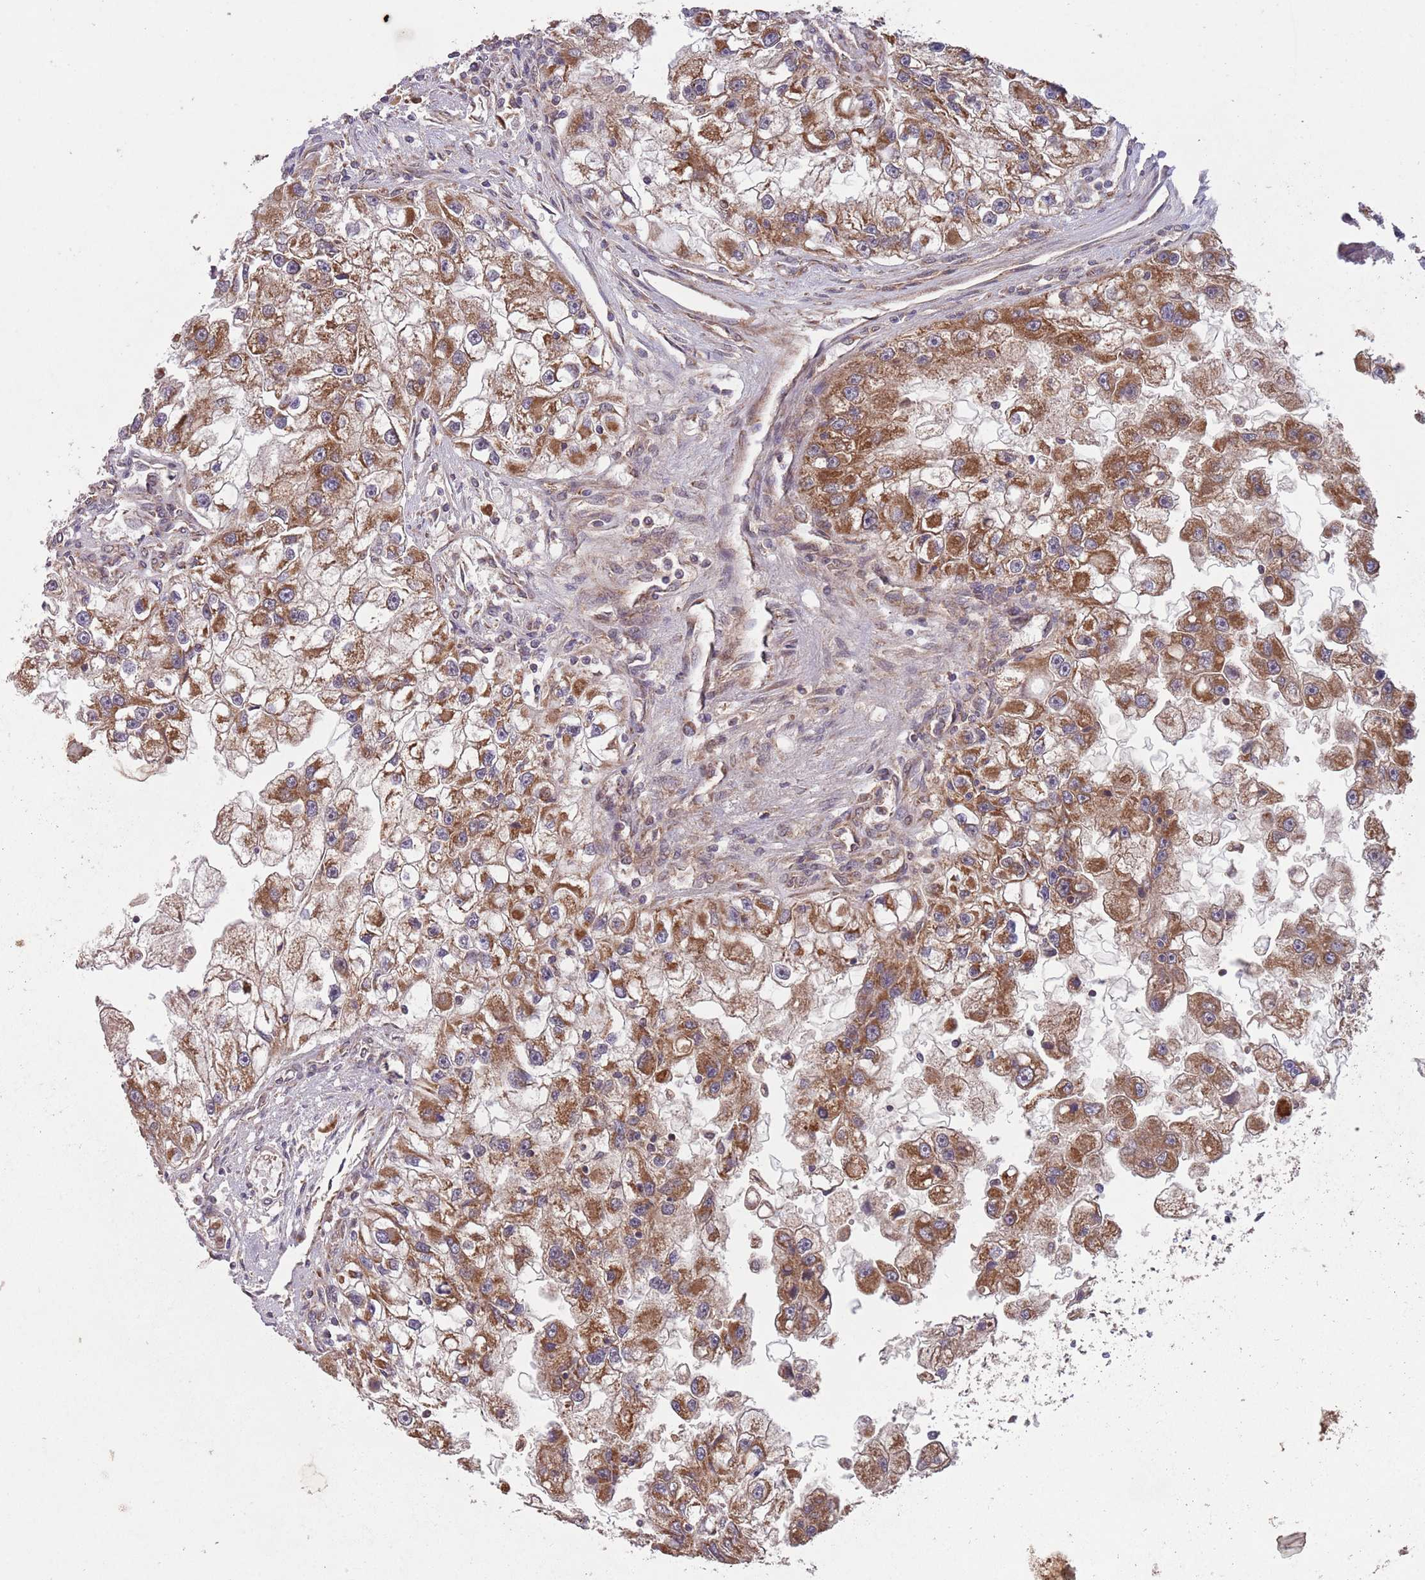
{"staining": {"intensity": "moderate", "quantity": ">75%", "location": "cytoplasmic/membranous"}, "tissue": "renal cancer", "cell_type": "Tumor cells", "image_type": "cancer", "snomed": [{"axis": "morphology", "description": "Adenocarcinoma, NOS"}, {"axis": "topography", "description": "Kidney"}], "caption": "A brown stain labels moderate cytoplasmic/membranous expression of a protein in human adenocarcinoma (renal) tumor cells.", "gene": "MFNG", "patient": {"sex": "male", "age": 63}}